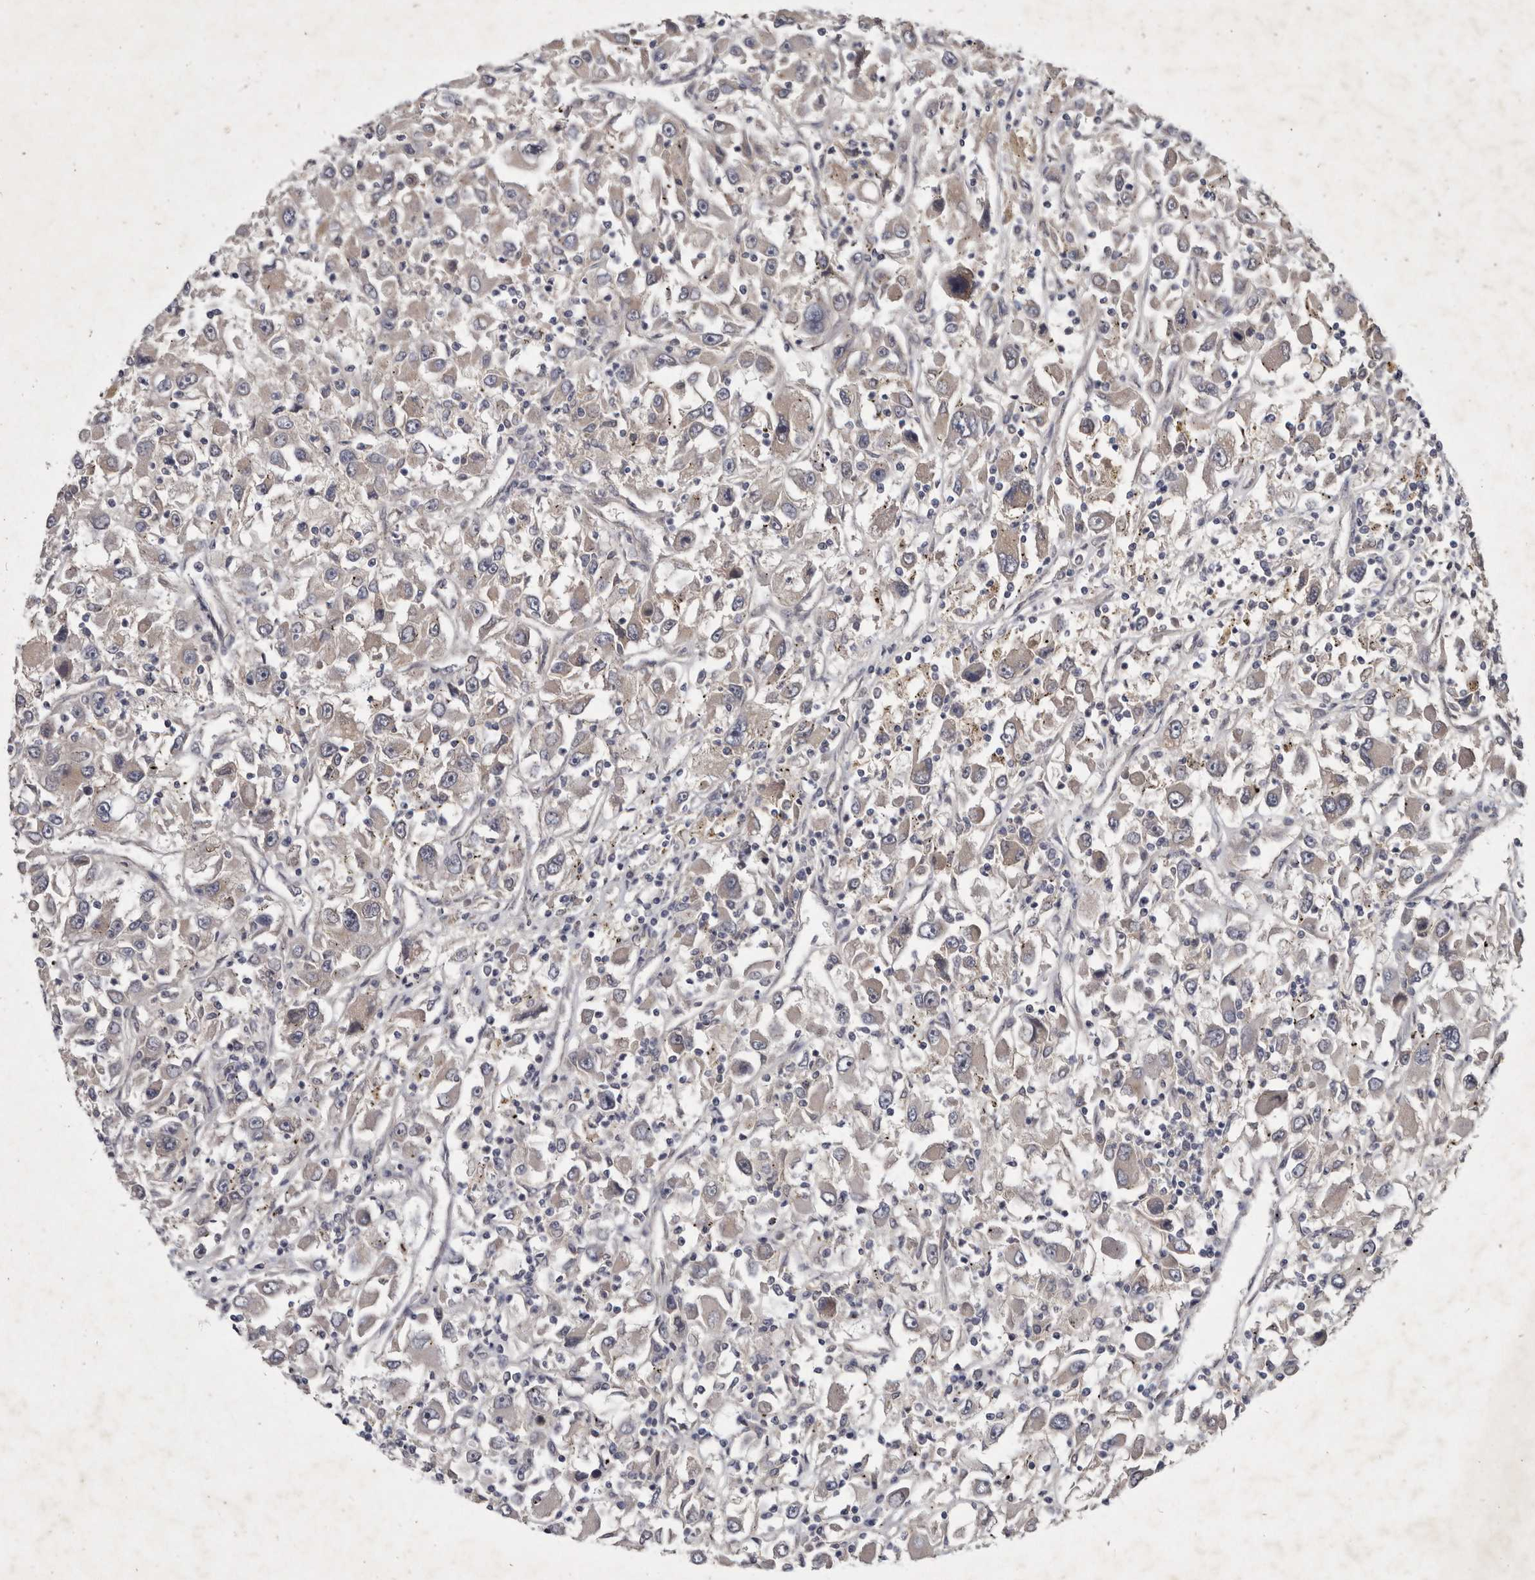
{"staining": {"intensity": "negative", "quantity": "none", "location": "none"}, "tissue": "renal cancer", "cell_type": "Tumor cells", "image_type": "cancer", "snomed": [{"axis": "morphology", "description": "Adenocarcinoma, NOS"}, {"axis": "topography", "description": "Kidney"}], "caption": "Immunohistochemical staining of human renal adenocarcinoma shows no significant expression in tumor cells. The staining was performed using DAB (3,3'-diaminobenzidine) to visualize the protein expression in brown, while the nuclei were stained in blue with hematoxylin (Magnification: 20x).", "gene": "SLC22A1", "patient": {"sex": "female", "age": 52}}